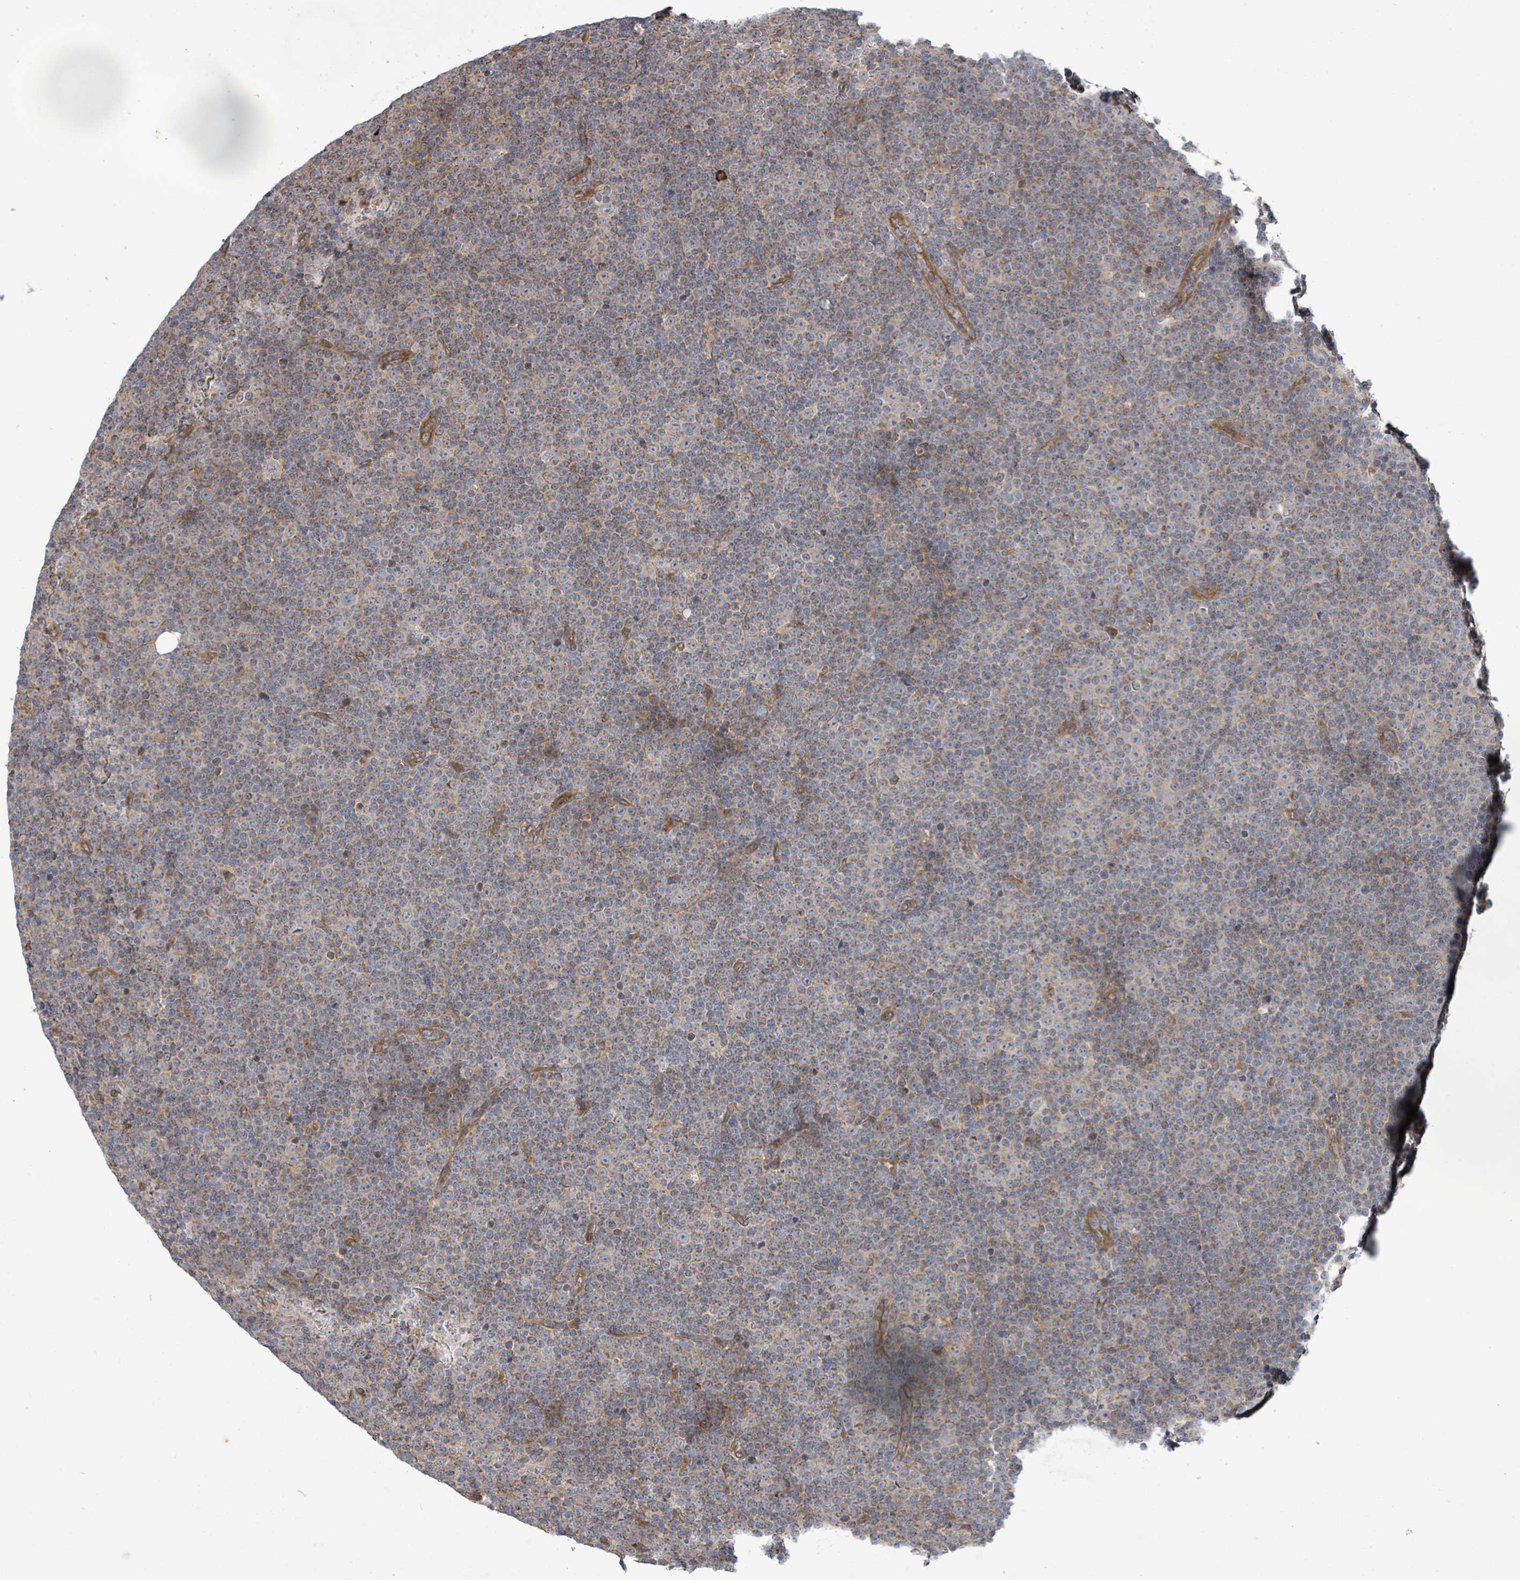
{"staining": {"intensity": "weak", "quantity": "25%-75%", "location": "cytoplasmic/membranous"}, "tissue": "lymphoma", "cell_type": "Tumor cells", "image_type": "cancer", "snomed": [{"axis": "morphology", "description": "Malignant lymphoma, non-Hodgkin's type, Low grade"}, {"axis": "topography", "description": "Lymph node"}], "caption": "Immunohistochemistry (IHC) of human malignant lymphoma, non-Hodgkin's type (low-grade) shows low levels of weak cytoplasmic/membranous positivity in about 25%-75% of tumor cells.", "gene": "KBTBD11", "patient": {"sex": "female", "age": 67}}